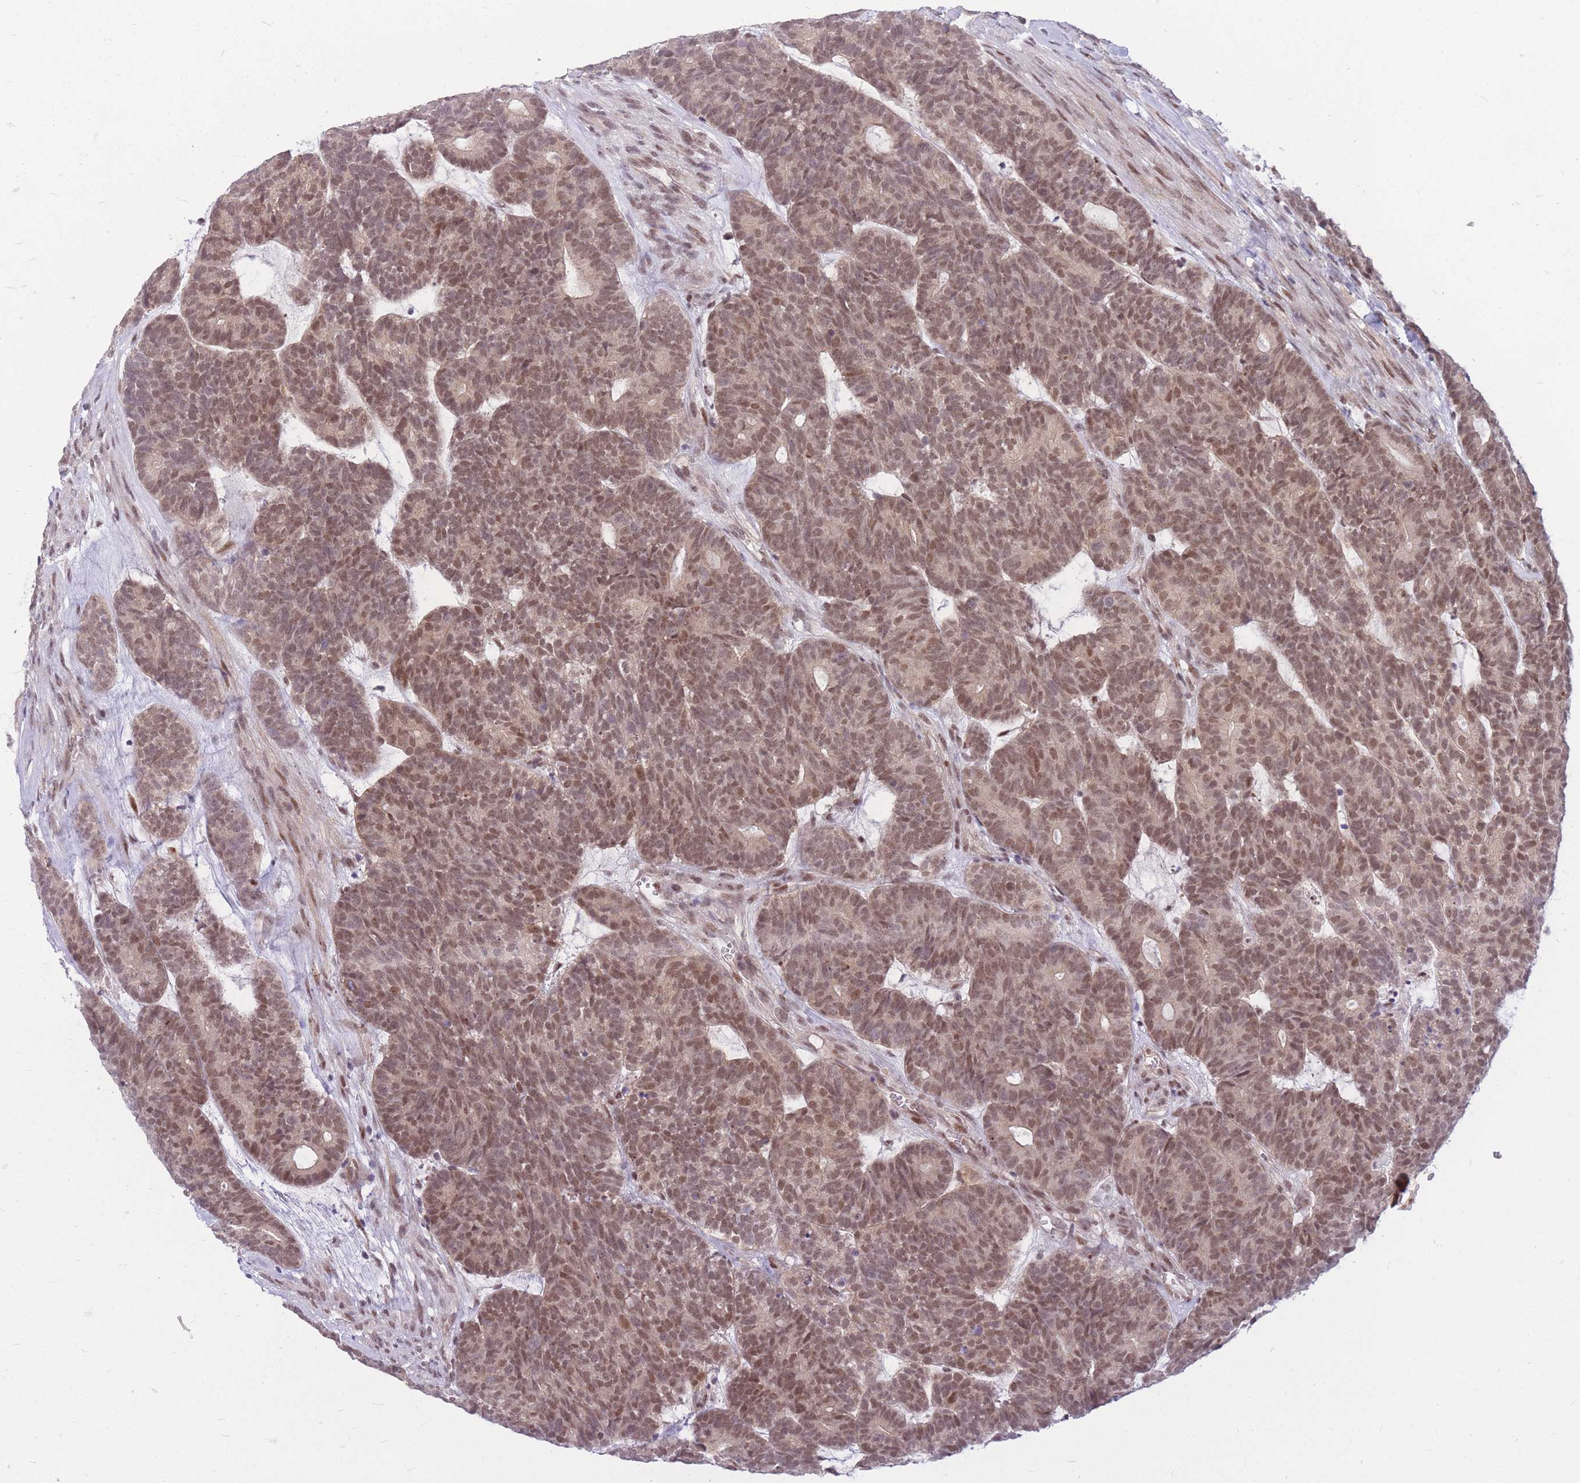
{"staining": {"intensity": "moderate", "quantity": ">75%", "location": "nuclear"}, "tissue": "head and neck cancer", "cell_type": "Tumor cells", "image_type": "cancer", "snomed": [{"axis": "morphology", "description": "Adenocarcinoma, NOS"}, {"axis": "topography", "description": "Head-Neck"}], "caption": "Protein analysis of adenocarcinoma (head and neck) tissue demonstrates moderate nuclear expression in about >75% of tumor cells.", "gene": "ERCC2", "patient": {"sex": "female", "age": 81}}